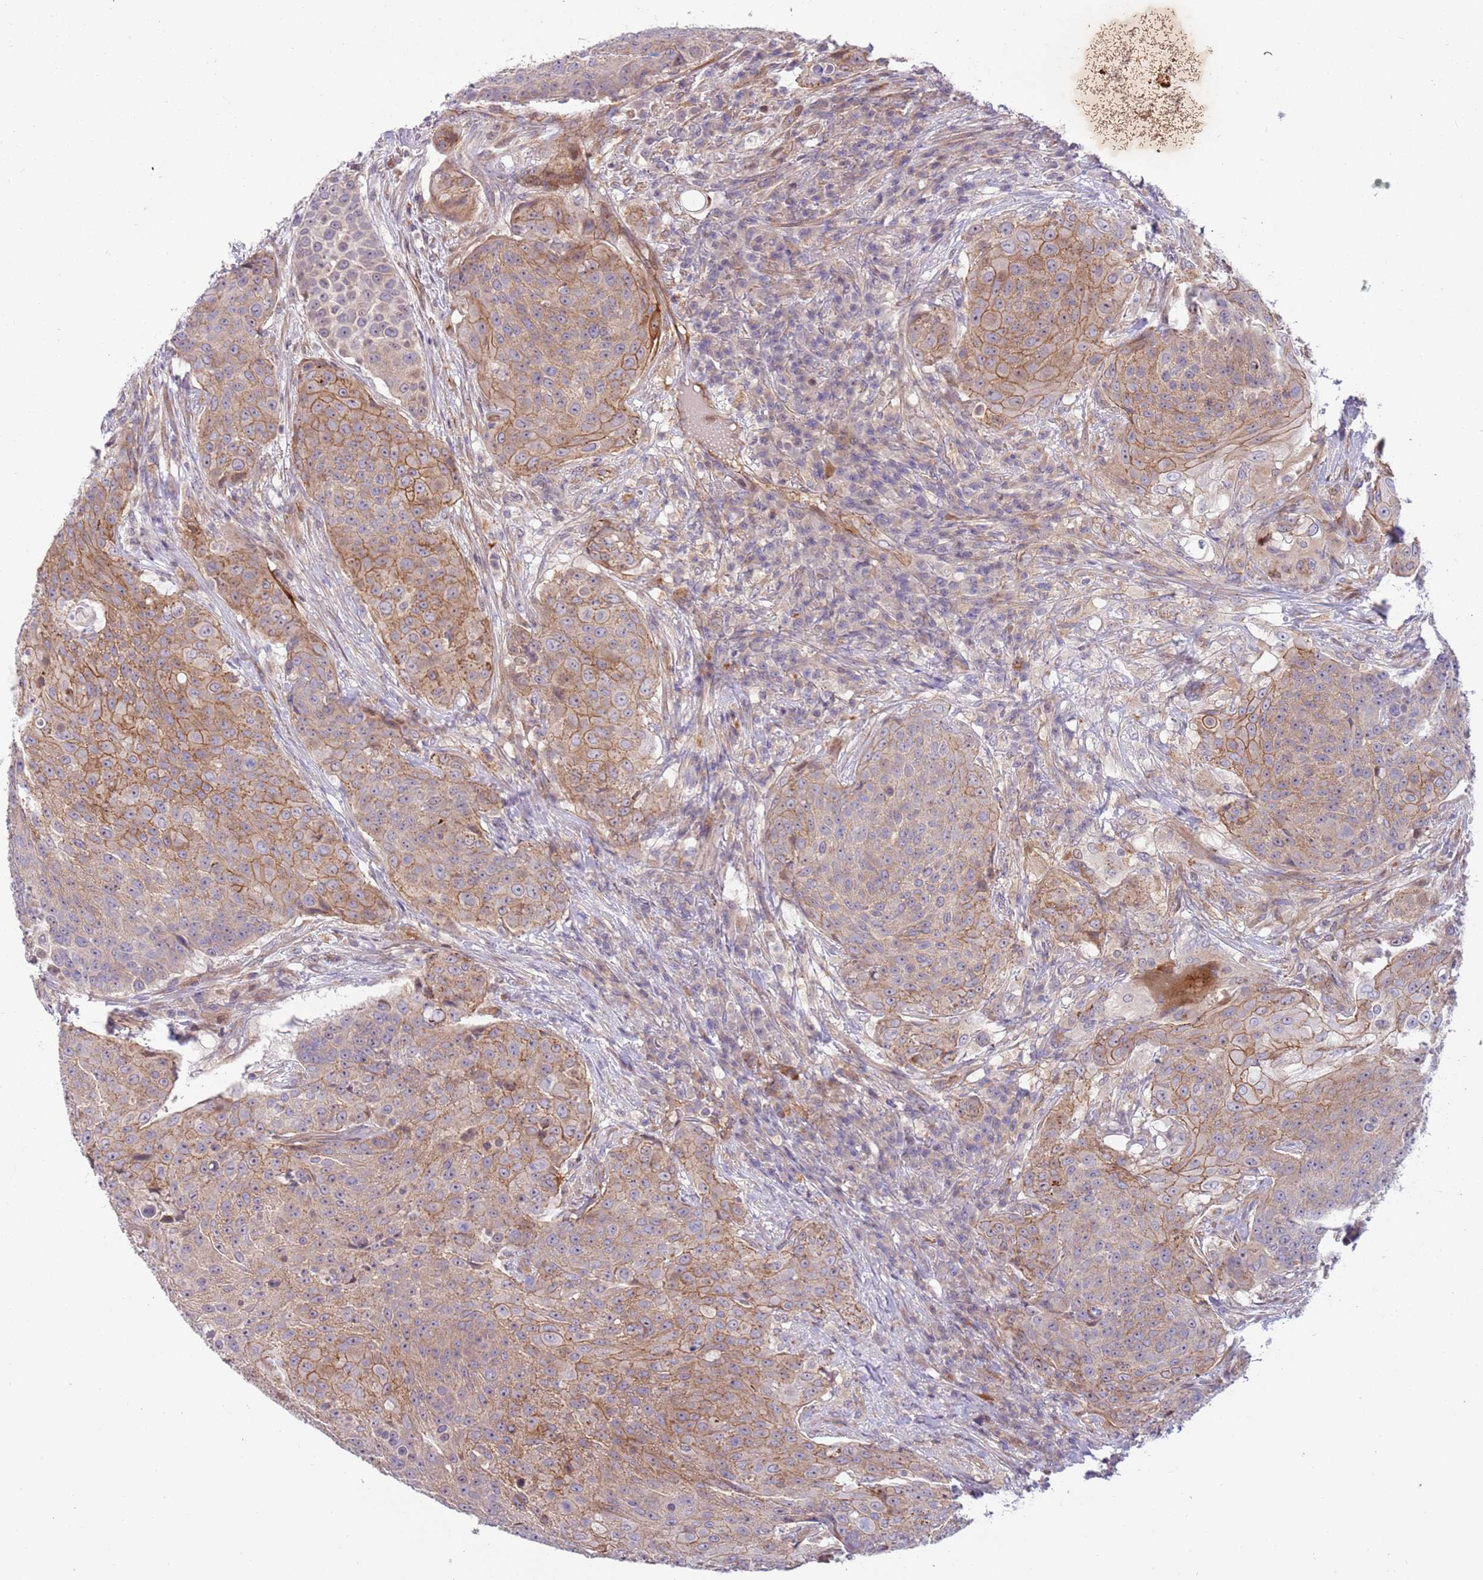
{"staining": {"intensity": "moderate", "quantity": ">75%", "location": "cytoplasmic/membranous"}, "tissue": "urothelial cancer", "cell_type": "Tumor cells", "image_type": "cancer", "snomed": [{"axis": "morphology", "description": "Urothelial carcinoma, High grade"}, {"axis": "topography", "description": "Urinary bladder"}], "caption": "A histopathology image of human urothelial cancer stained for a protein demonstrates moderate cytoplasmic/membranous brown staining in tumor cells.", "gene": "ITGB6", "patient": {"sex": "female", "age": 63}}